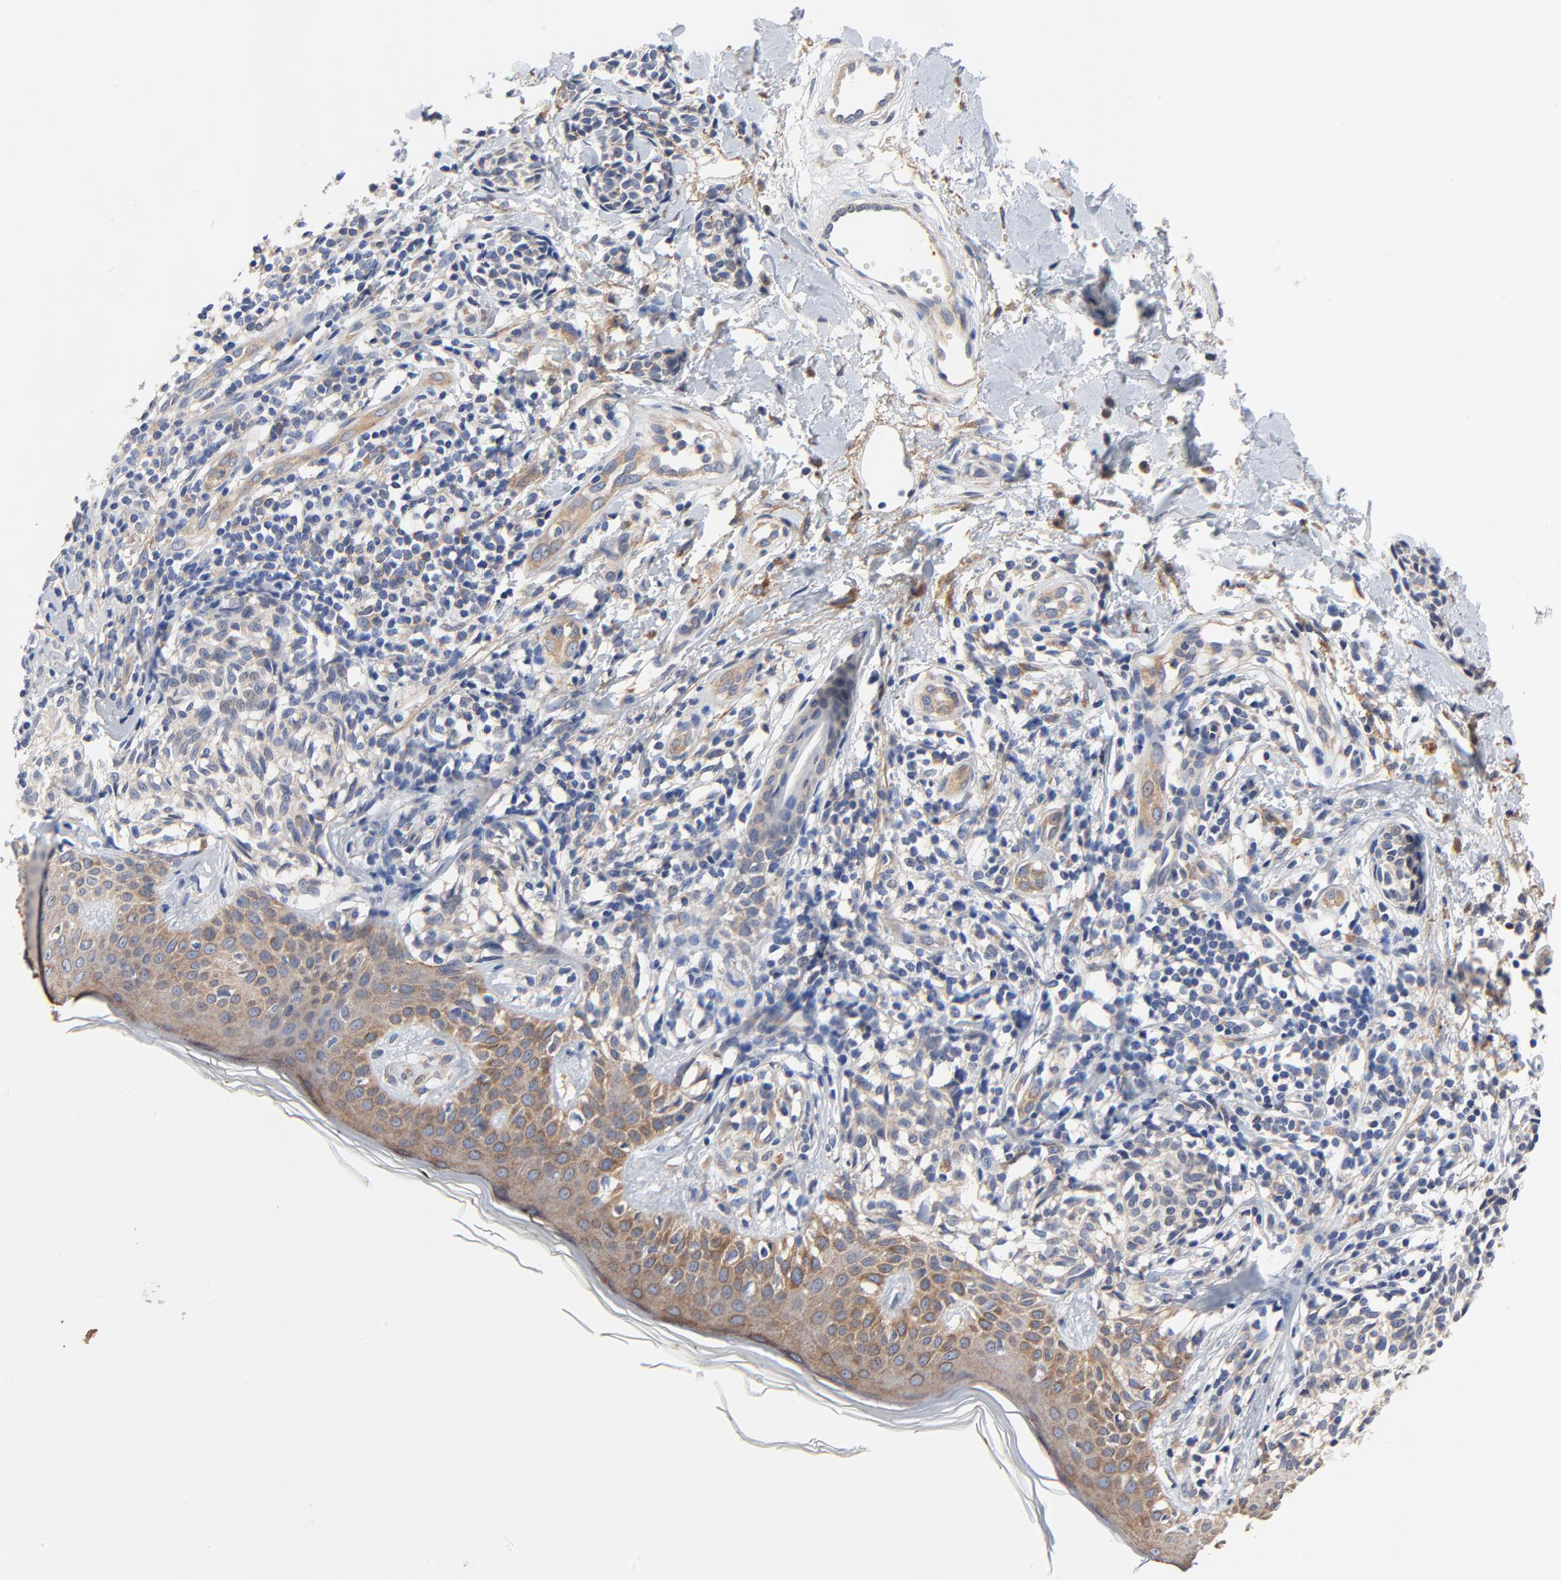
{"staining": {"intensity": "weak", "quantity": "<25%", "location": "cytoplasmic/membranous"}, "tissue": "melanoma", "cell_type": "Tumor cells", "image_type": "cancer", "snomed": [{"axis": "morphology", "description": "Malignant melanoma, NOS"}, {"axis": "topography", "description": "Skin"}], "caption": "Immunohistochemical staining of human melanoma demonstrates no significant staining in tumor cells. (Brightfield microscopy of DAB immunohistochemistry at high magnification).", "gene": "VAV2", "patient": {"sex": "male", "age": 67}}